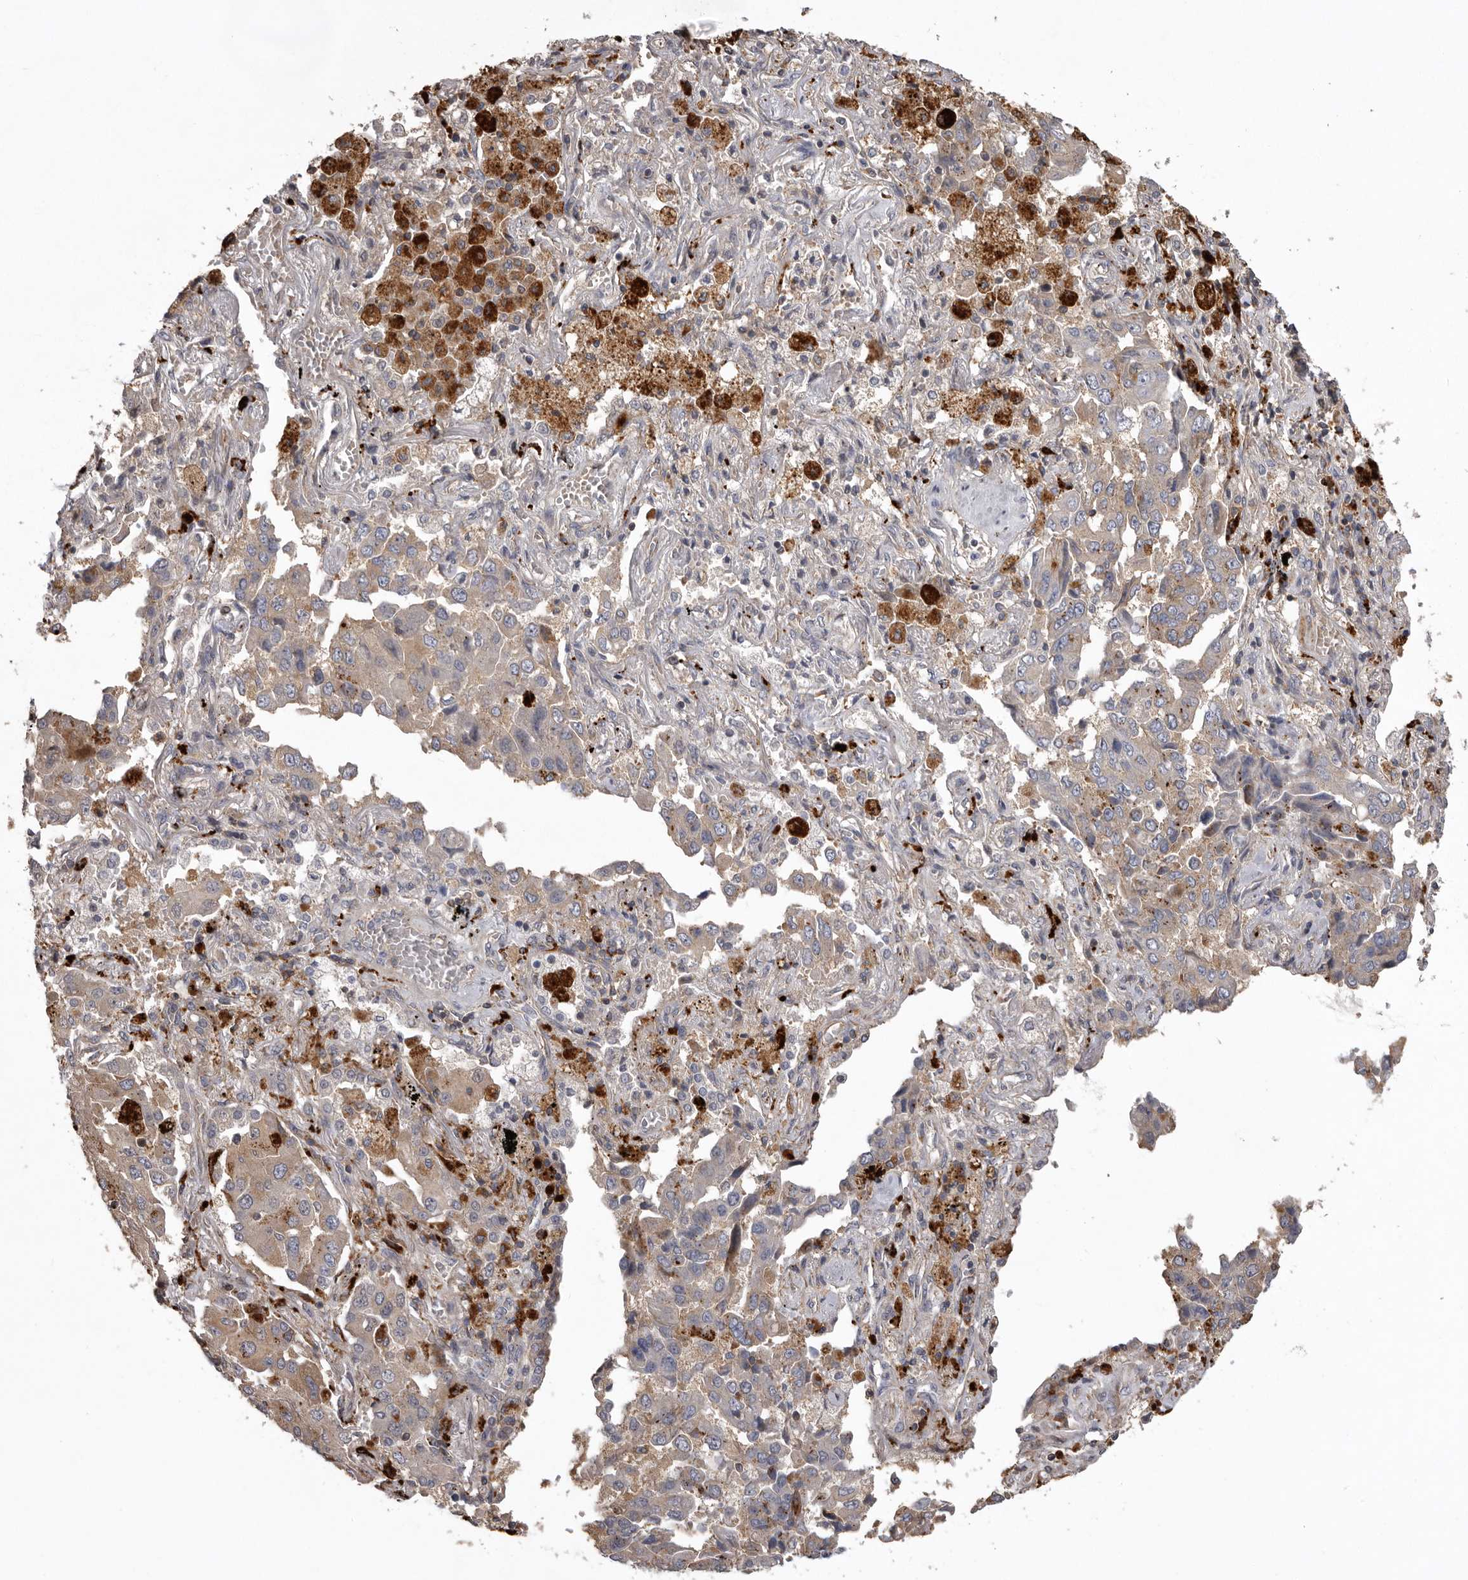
{"staining": {"intensity": "weak", "quantity": "25%-75%", "location": "cytoplasmic/membranous"}, "tissue": "lung cancer", "cell_type": "Tumor cells", "image_type": "cancer", "snomed": [{"axis": "morphology", "description": "Adenocarcinoma, NOS"}, {"axis": "topography", "description": "Lung"}], "caption": "This photomicrograph demonstrates adenocarcinoma (lung) stained with immunohistochemistry (IHC) to label a protein in brown. The cytoplasmic/membranous of tumor cells show weak positivity for the protein. Nuclei are counter-stained blue.", "gene": "WDR47", "patient": {"sex": "female", "age": 65}}